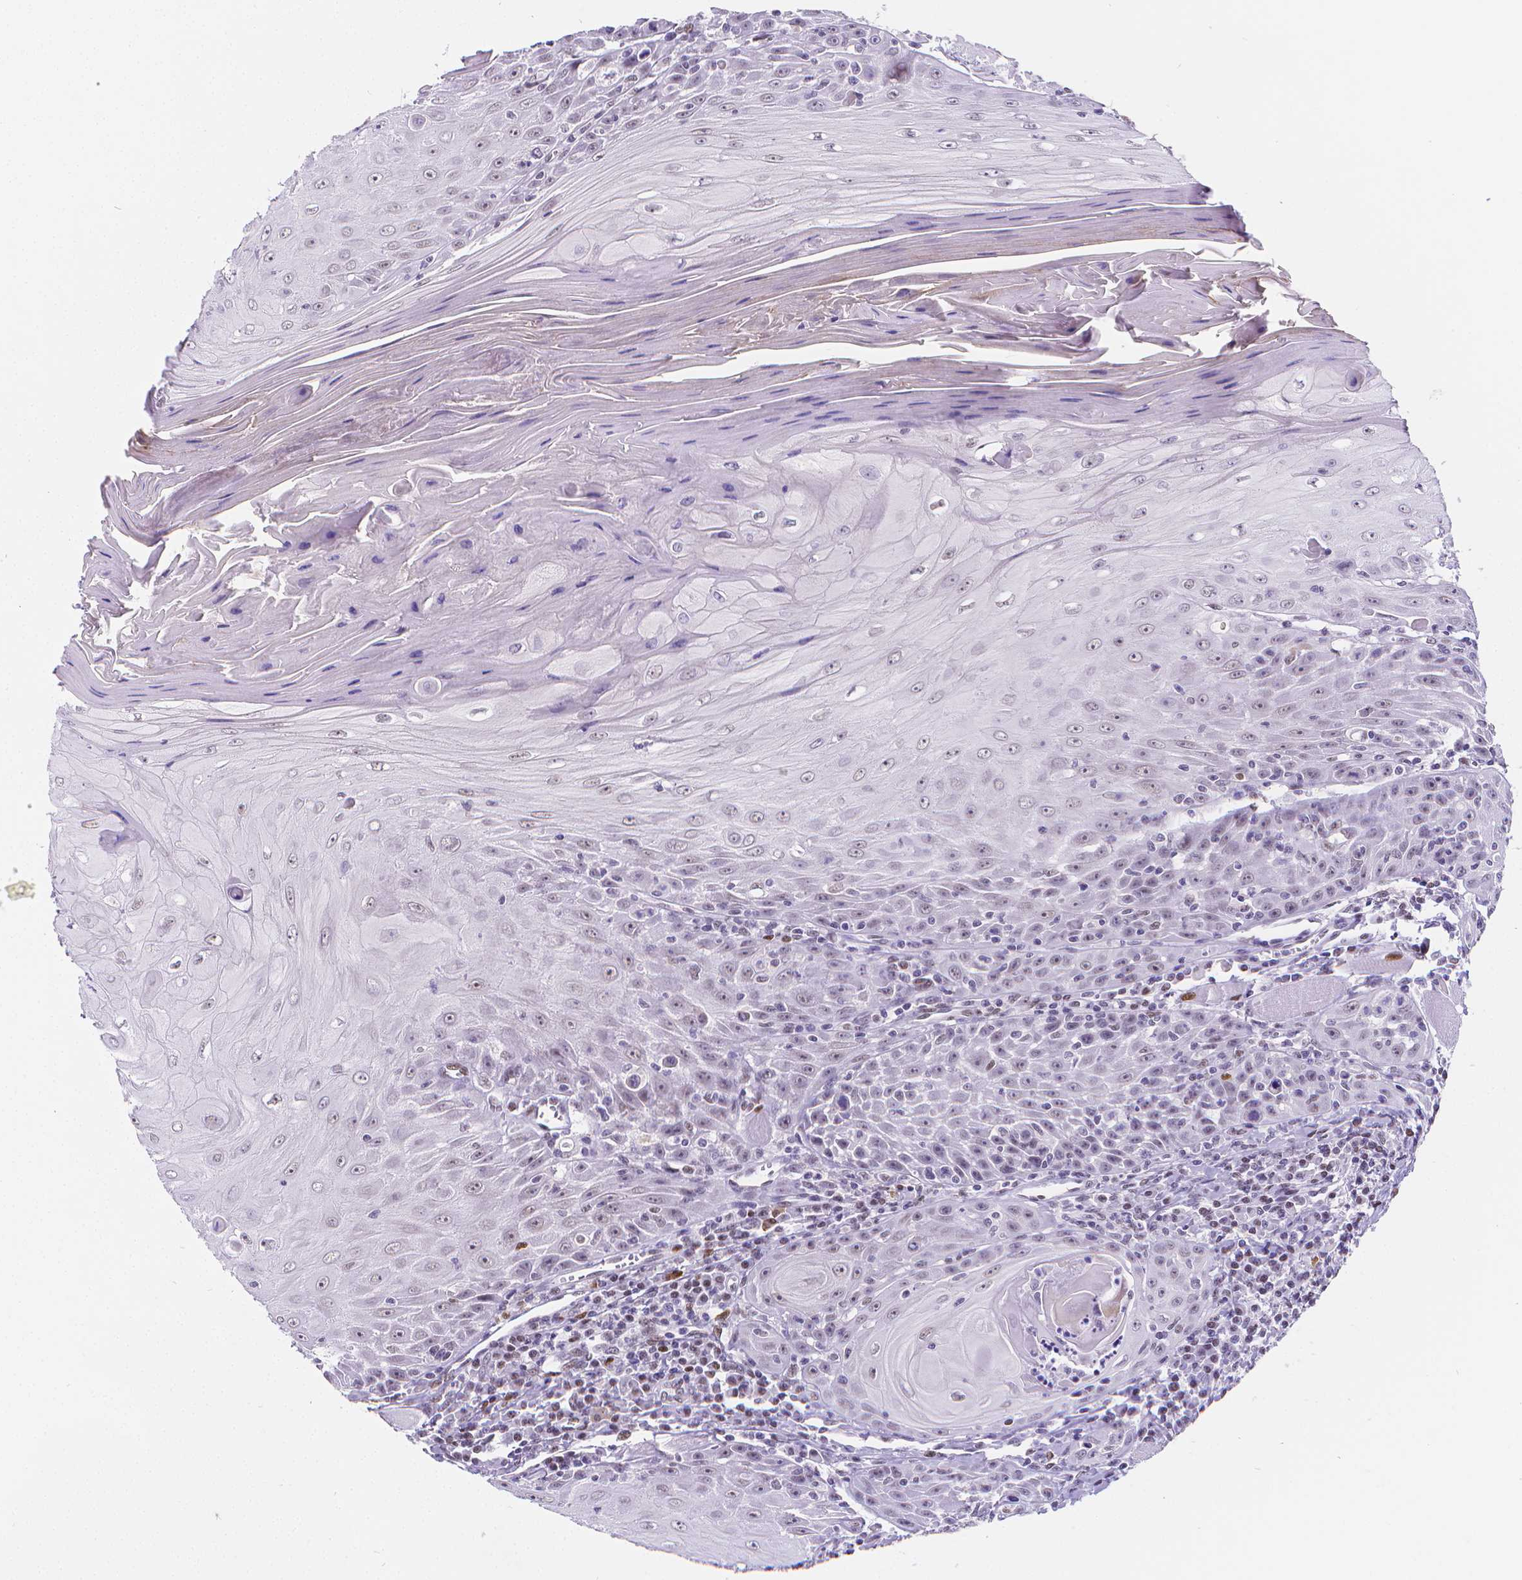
{"staining": {"intensity": "negative", "quantity": "none", "location": "none"}, "tissue": "head and neck cancer", "cell_type": "Tumor cells", "image_type": "cancer", "snomed": [{"axis": "morphology", "description": "Squamous cell carcinoma, NOS"}, {"axis": "topography", "description": "Head-Neck"}], "caption": "High magnification brightfield microscopy of head and neck squamous cell carcinoma stained with DAB (brown) and counterstained with hematoxylin (blue): tumor cells show no significant positivity.", "gene": "MEF2C", "patient": {"sex": "male", "age": 52}}